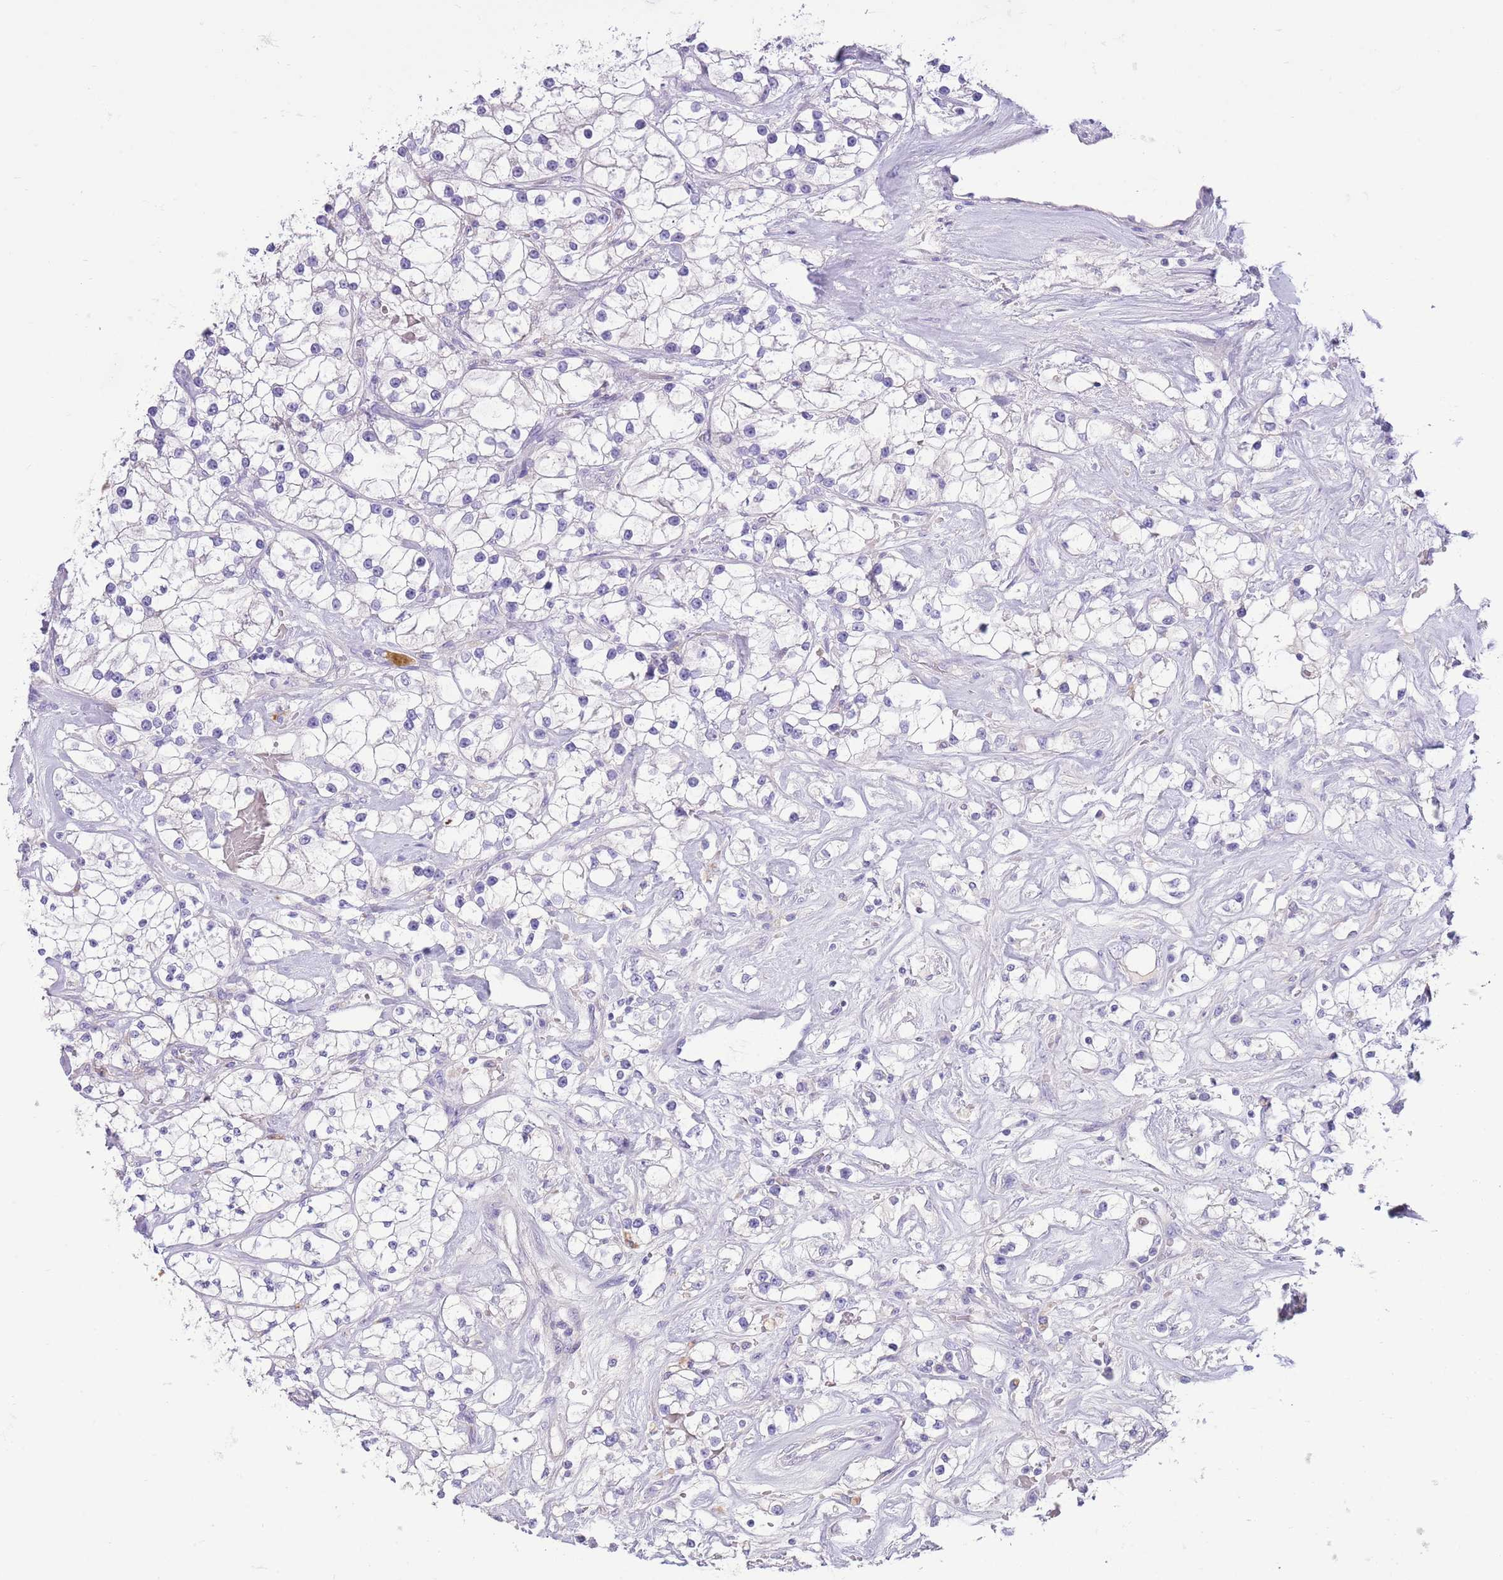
{"staining": {"intensity": "negative", "quantity": "none", "location": "none"}, "tissue": "renal cancer", "cell_type": "Tumor cells", "image_type": "cancer", "snomed": [{"axis": "morphology", "description": "Adenocarcinoma, NOS"}, {"axis": "topography", "description": "Kidney"}], "caption": "Tumor cells show no significant expression in renal cancer.", "gene": "TOX2", "patient": {"sex": "male", "age": 77}}